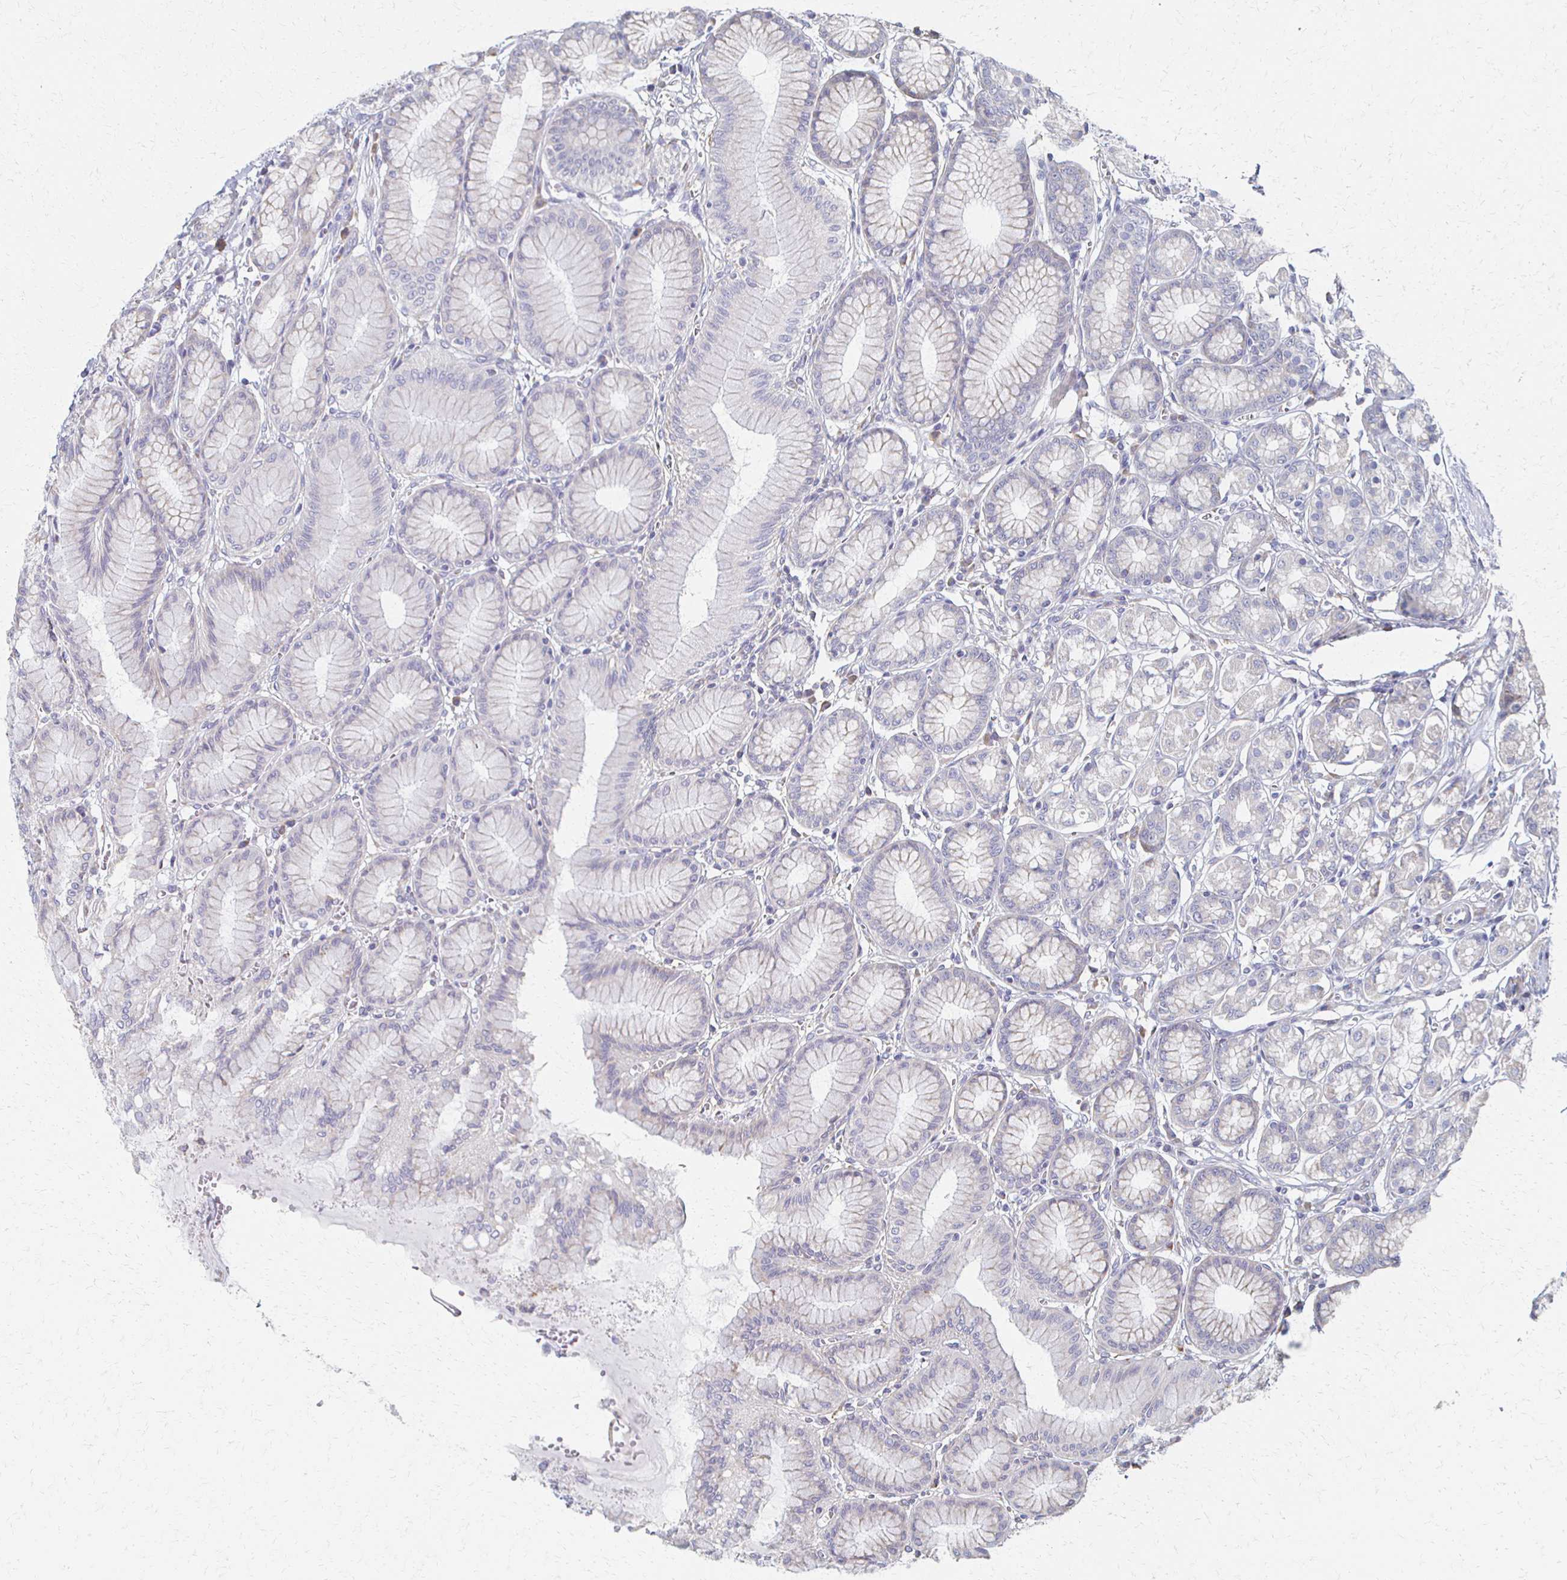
{"staining": {"intensity": "weak", "quantity": "<25%", "location": "cytoplasmic/membranous"}, "tissue": "stomach", "cell_type": "Glandular cells", "image_type": "normal", "snomed": [{"axis": "morphology", "description": "Normal tissue, NOS"}, {"axis": "topography", "description": "Stomach"}, {"axis": "topography", "description": "Stomach, lower"}], "caption": "High power microscopy micrograph of an IHC photomicrograph of benign stomach, revealing no significant staining in glandular cells. The staining was performed using DAB (3,3'-diaminobenzidine) to visualize the protein expression in brown, while the nuclei were stained in blue with hematoxylin (Magnification: 20x).", "gene": "ATP1A3", "patient": {"sex": "male", "age": 76}}